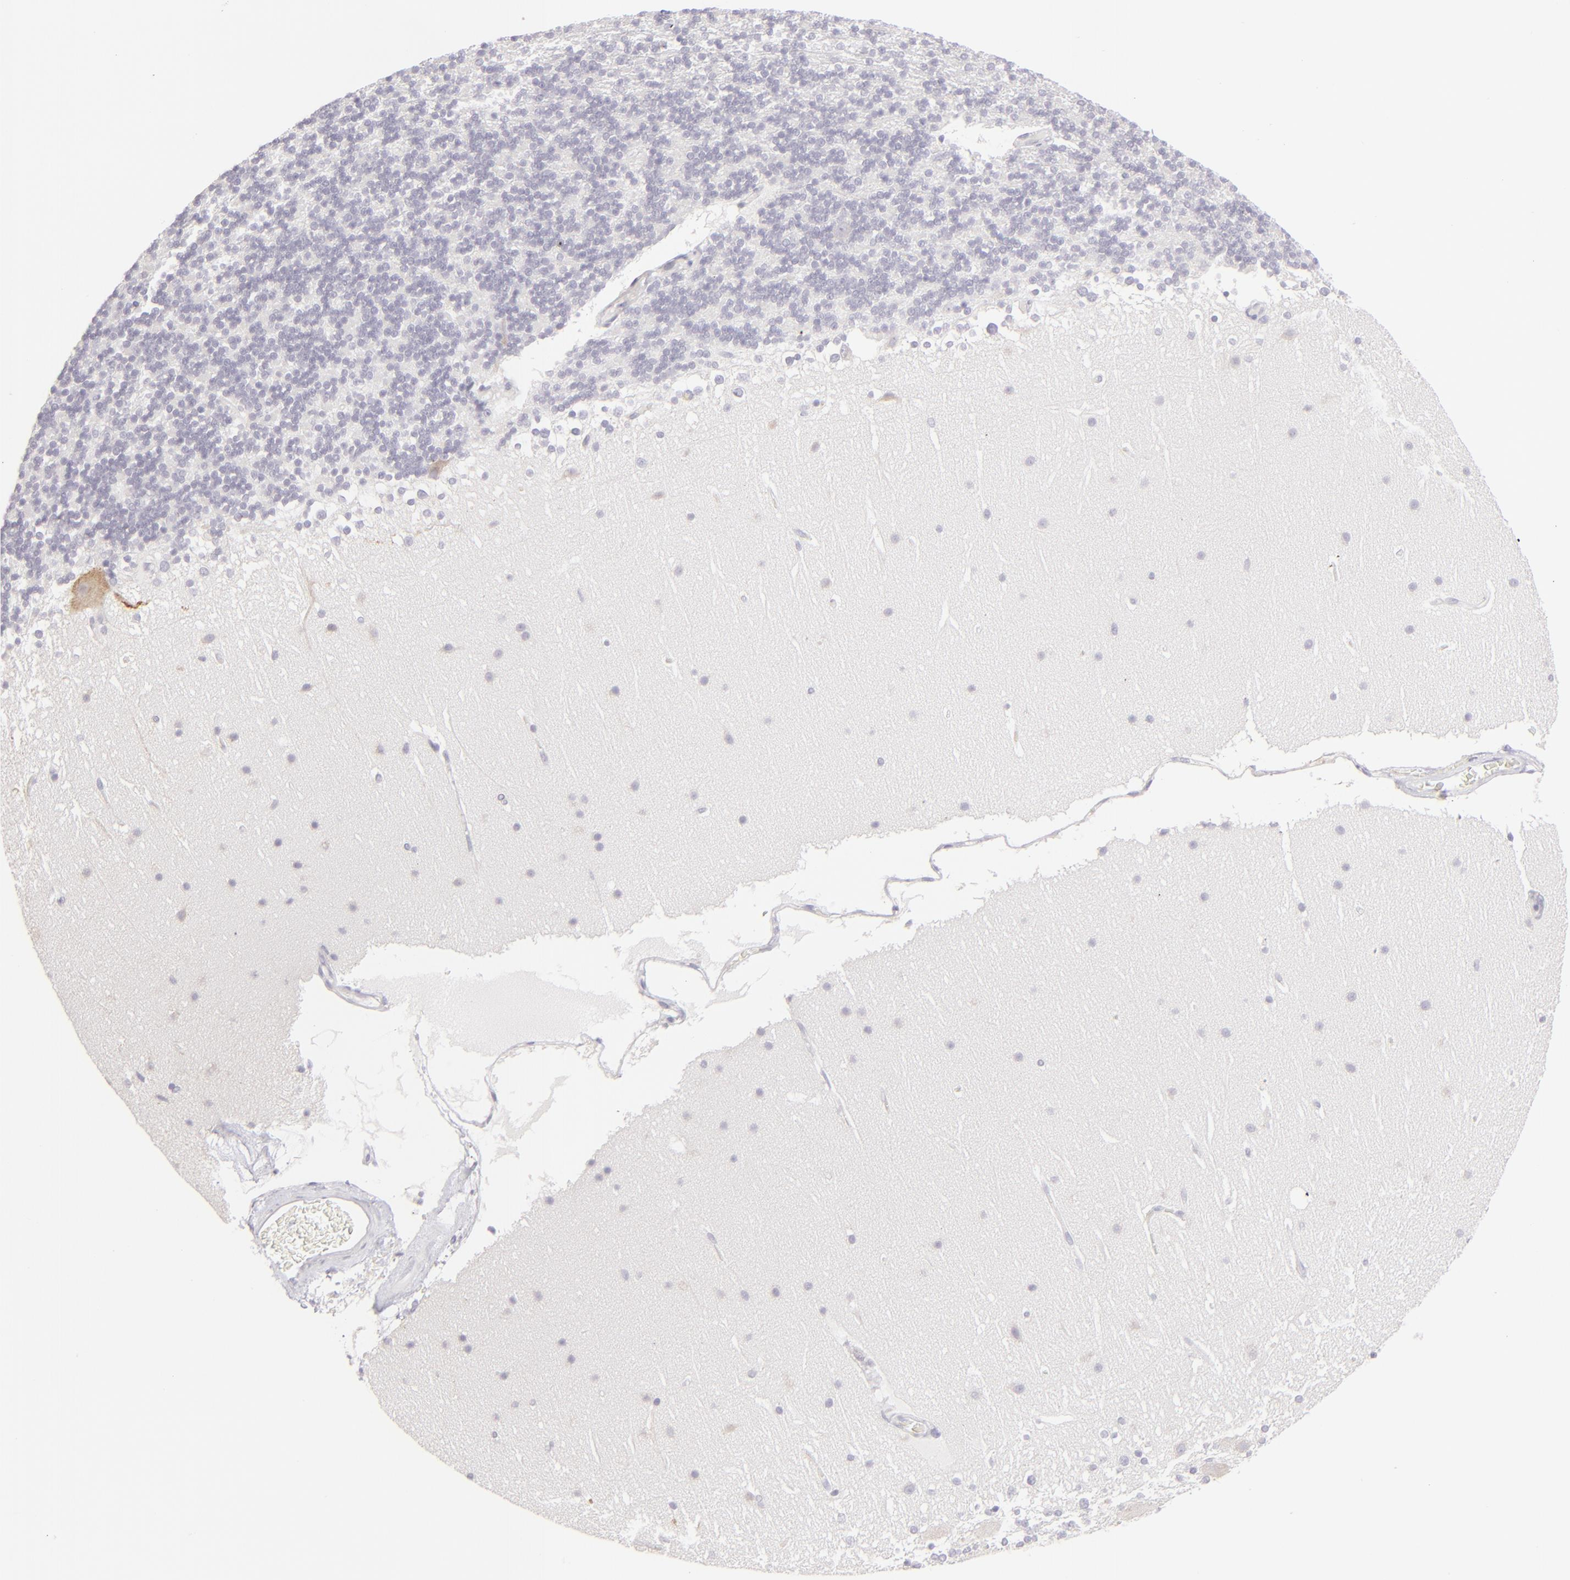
{"staining": {"intensity": "negative", "quantity": "none", "location": "none"}, "tissue": "cerebellum", "cell_type": "Cells in granular layer", "image_type": "normal", "snomed": [{"axis": "morphology", "description": "Normal tissue, NOS"}, {"axis": "topography", "description": "Cerebellum"}], "caption": "Protein analysis of benign cerebellum demonstrates no significant staining in cells in granular layer. (Brightfield microscopy of DAB (3,3'-diaminobenzidine) immunohistochemistry (IHC) at high magnification).", "gene": "CLDN4", "patient": {"sex": "female", "age": 19}}